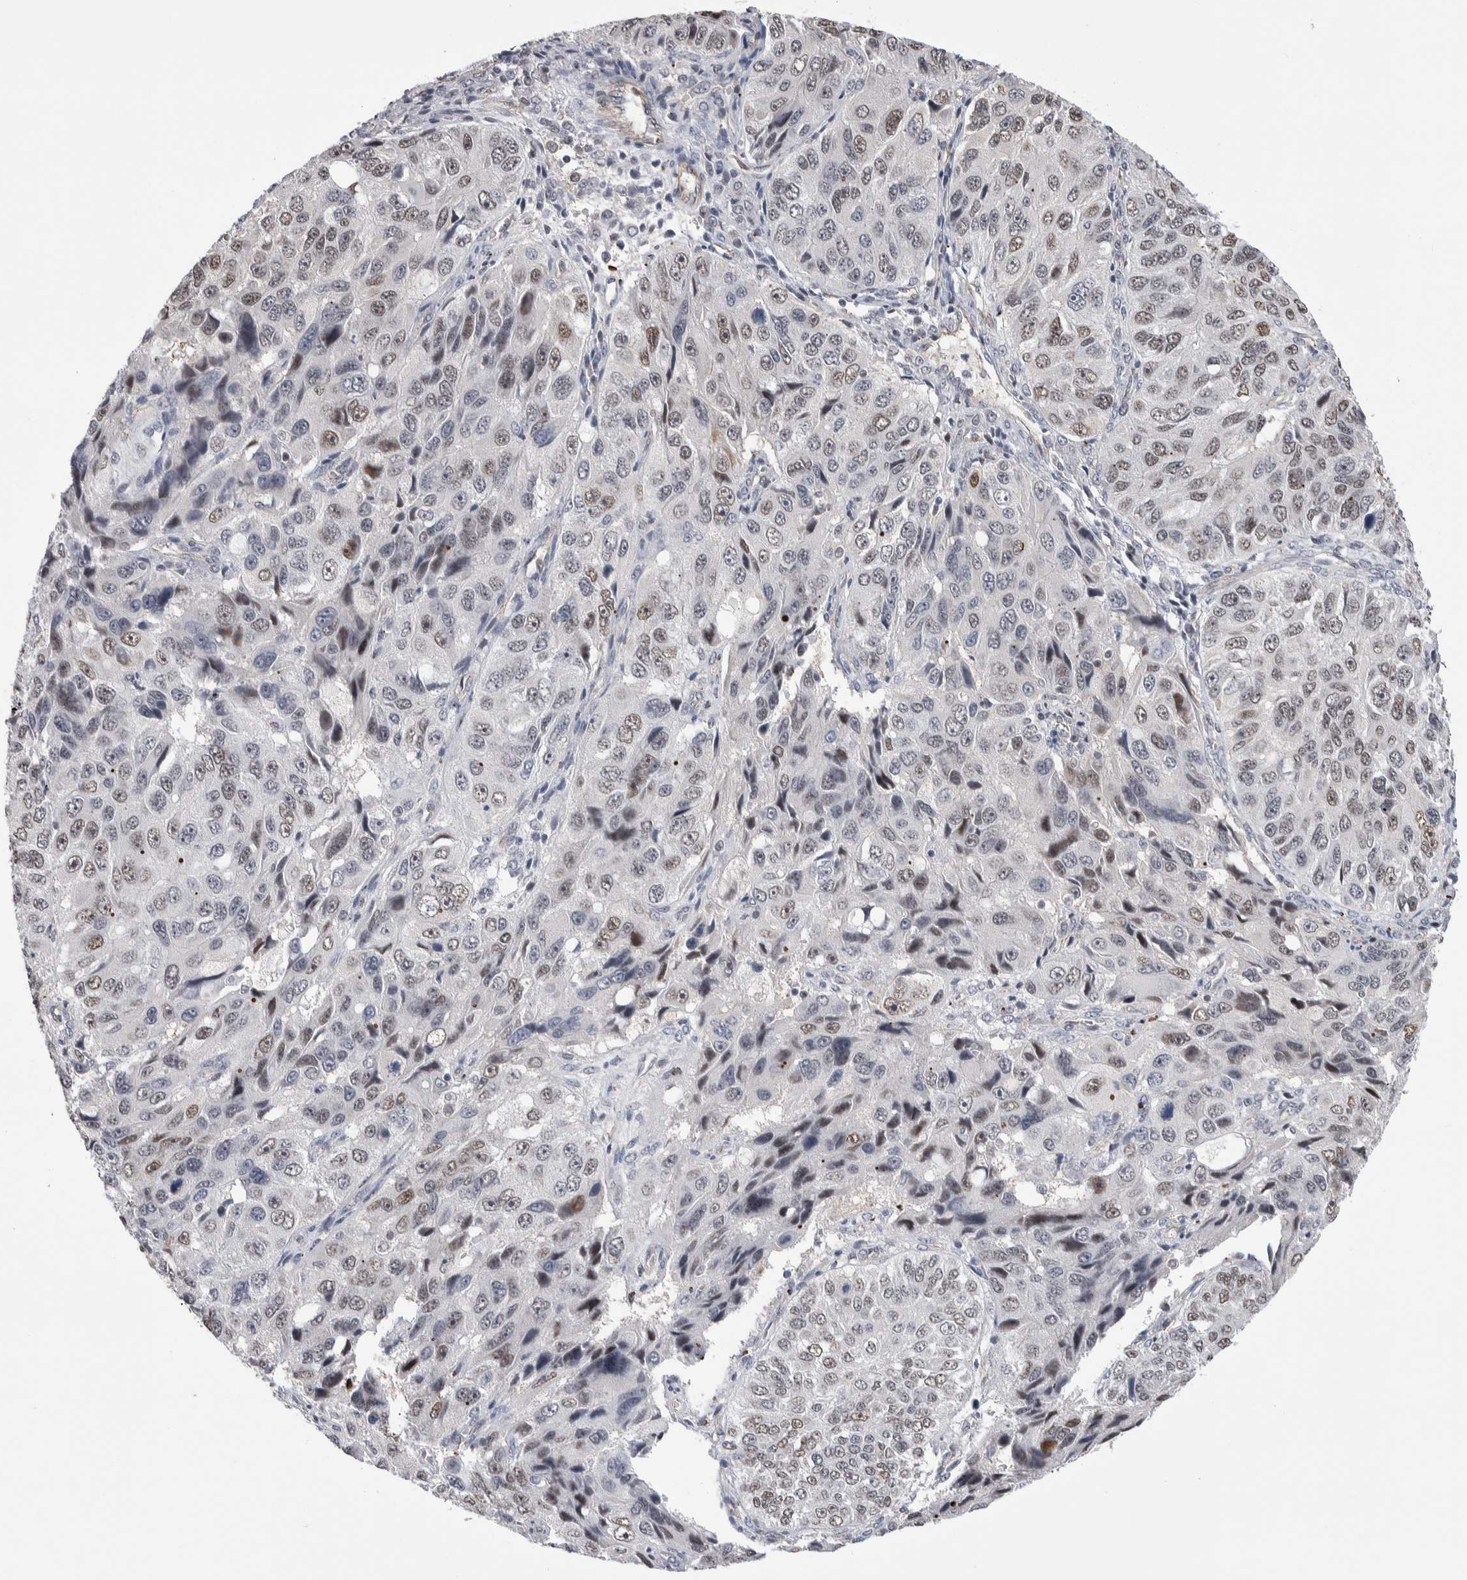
{"staining": {"intensity": "weak", "quantity": ">75%", "location": "nuclear"}, "tissue": "ovarian cancer", "cell_type": "Tumor cells", "image_type": "cancer", "snomed": [{"axis": "morphology", "description": "Carcinoma, endometroid"}, {"axis": "topography", "description": "Ovary"}], "caption": "Immunohistochemistry (IHC) staining of ovarian endometroid carcinoma, which shows low levels of weak nuclear positivity in approximately >75% of tumor cells indicating weak nuclear protein expression. The staining was performed using DAB (brown) for protein detection and nuclei were counterstained in hematoxylin (blue).", "gene": "ZBTB49", "patient": {"sex": "female", "age": 51}}